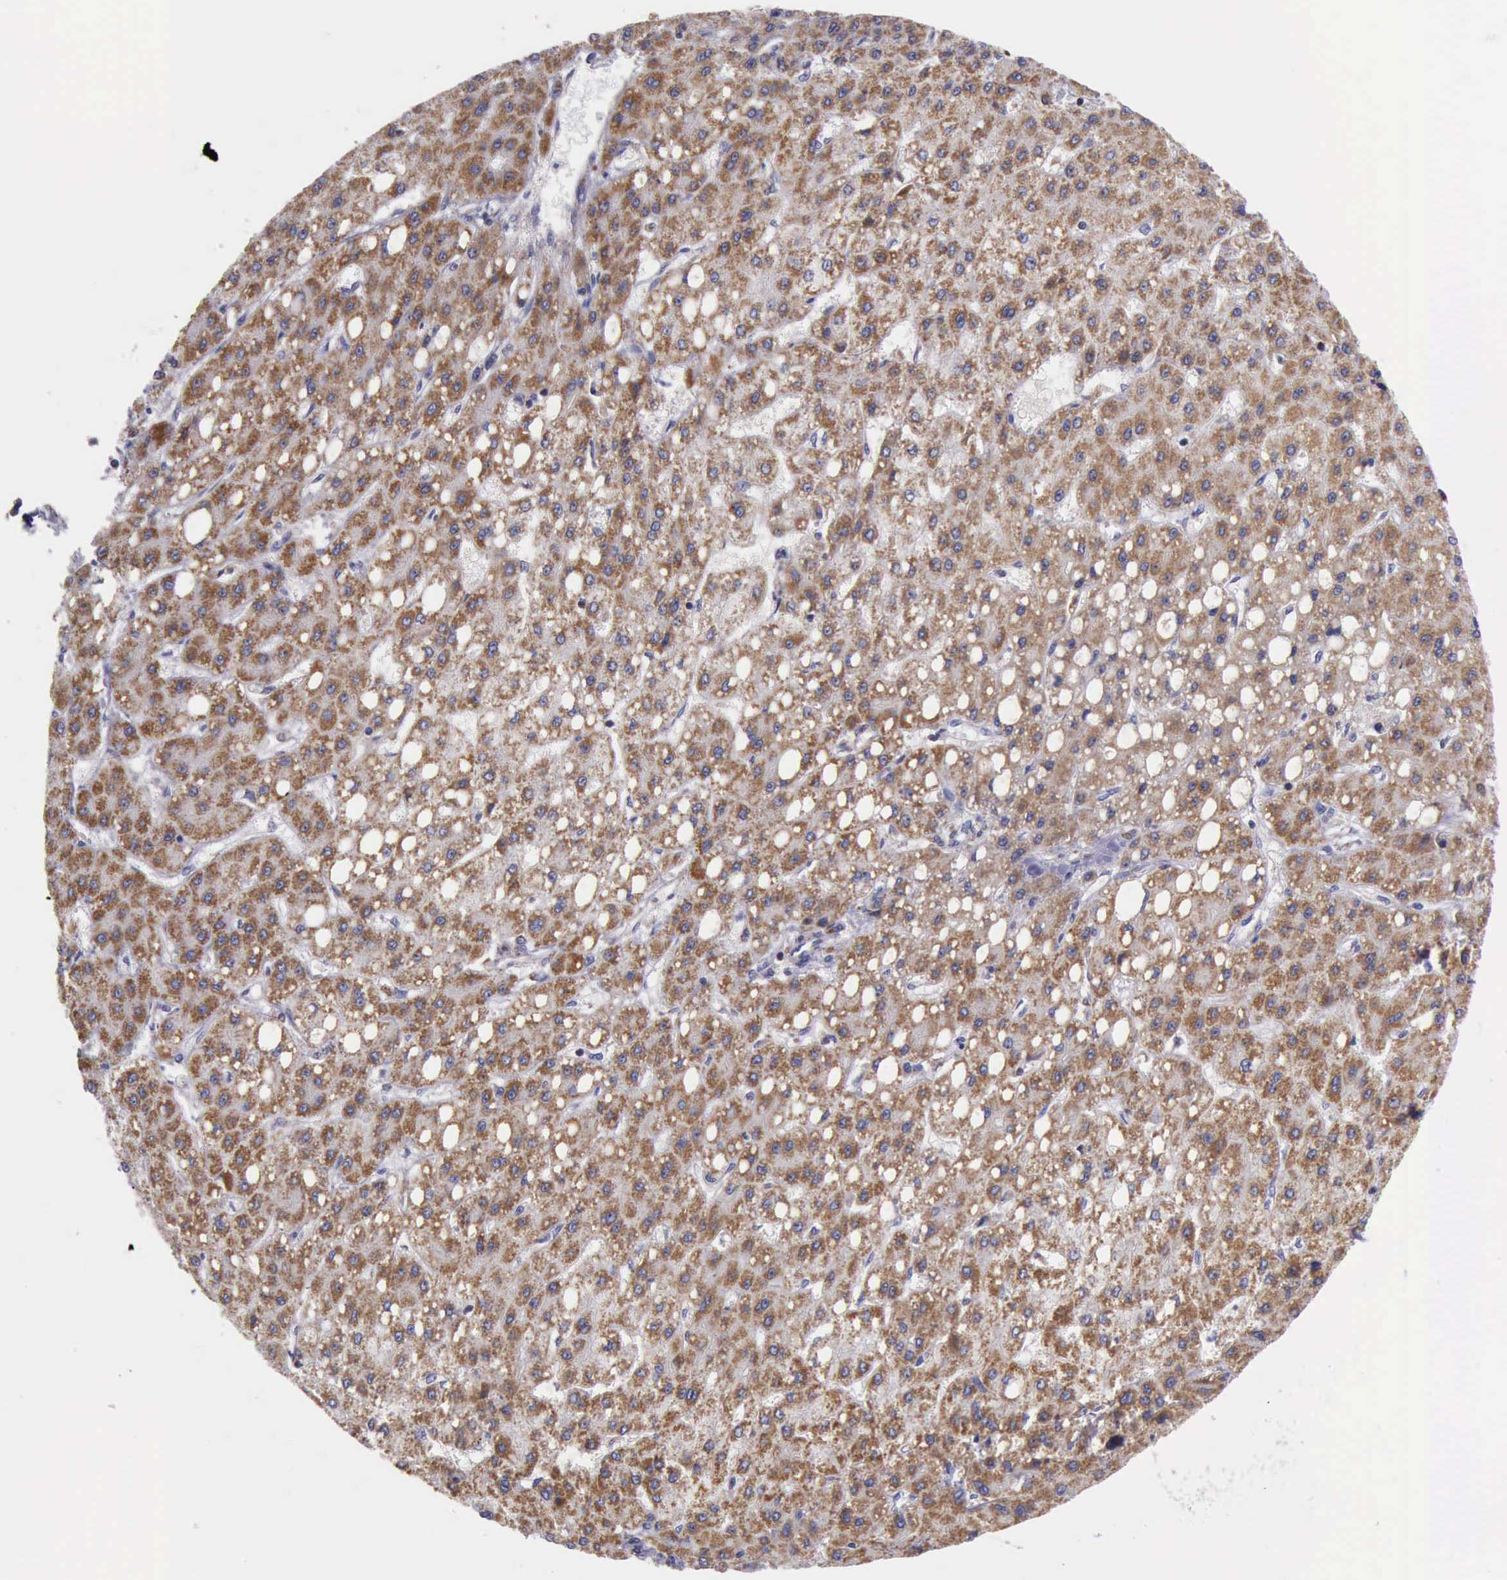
{"staining": {"intensity": "moderate", "quantity": ">75%", "location": "cytoplasmic/membranous"}, "tissue": "liver cancer", "cell_type": "Tumor cells", "image_type": "cancer", "snomed": [{"axis": "morphology", "description": "Carcinoma, Hepatocellular, NOS"}, {"axis": "topography", "description": "Liver"}], "caption": "DAB immunohistochemical staining of liver cancer displays moderate cytoplasmic/membranous protein positivity in approximately >75% of tumor cells.", "gene": "TXN2", "patient": {"sex": "female", "age": 52}}